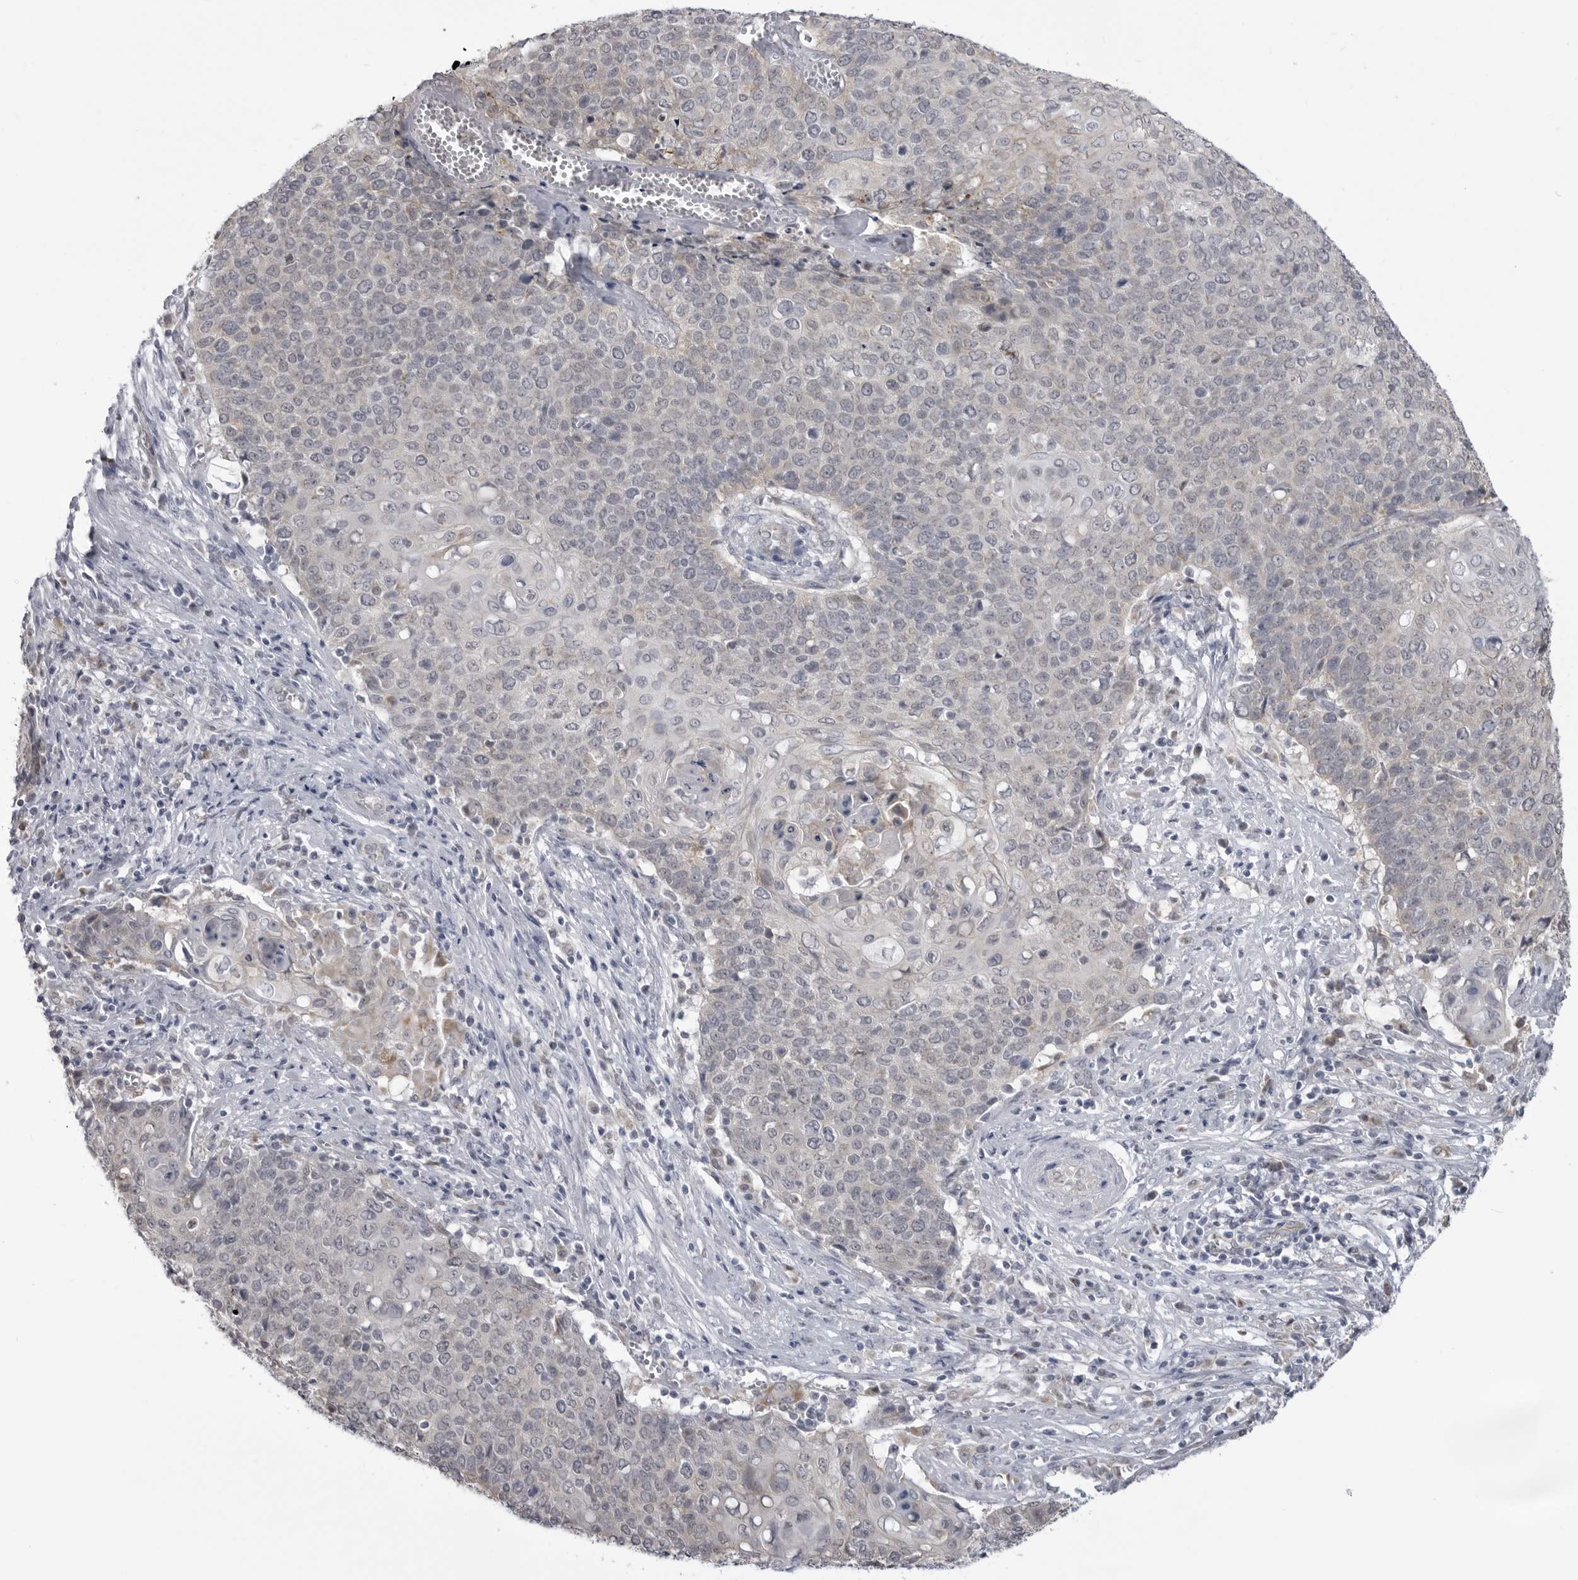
{"staining": {"intensity": "negative", "quantity": "none", "location": "none"}, "tissue": "cervical cancer", "cell_type": "Tumor cells", "image_type": "cancer", "snomed": [{"axis": "morphology", "description": "Squamous cell carcinoma, NOS"}, {"axis": "topography", "description": "Cervix"}], "caption": "Histopathology image shows no significant protein expression in tumor cells of cervical squamous cell carcinoma.", "gene": "FH", "patient": {"sex": "female", "age": 39}}